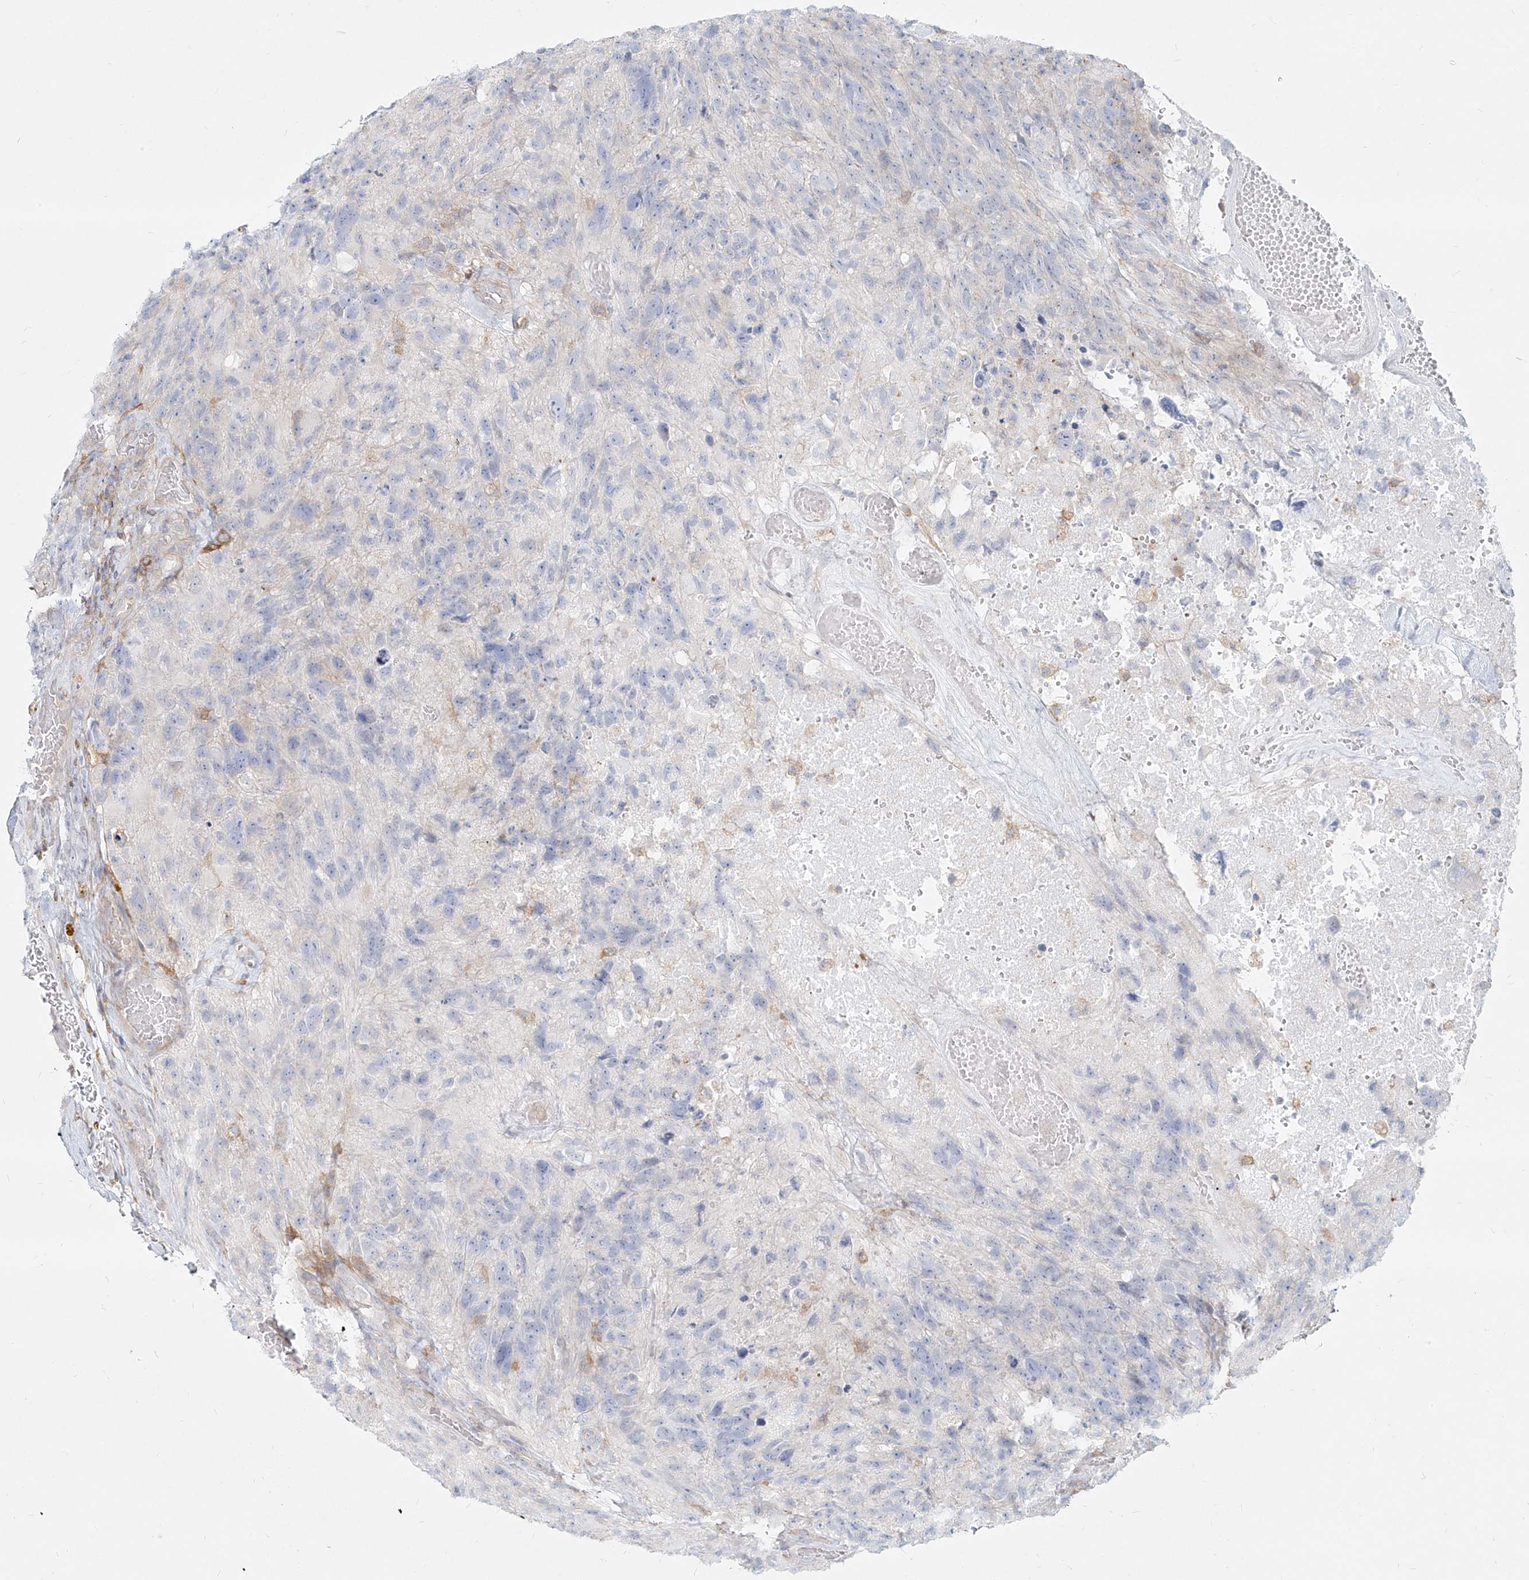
{"staining": {"intensity": "negative", "quantity": "none", "location": "none"}, "tissue": "glioma", "cell_type": "Tumor cells", "image_type": "cancer", "snomed": [{"axis": "morphology", "description": "Glioma, malignant, High grade"}, {"axis": "topography", "description": "Brain"}], "caption": "Human malignant high-grade glioma stained for a protein using IHC shows no positivity in tumor cells.", "gene": "SLC2A12", "patient": {"sex": "male", "age": 69}}